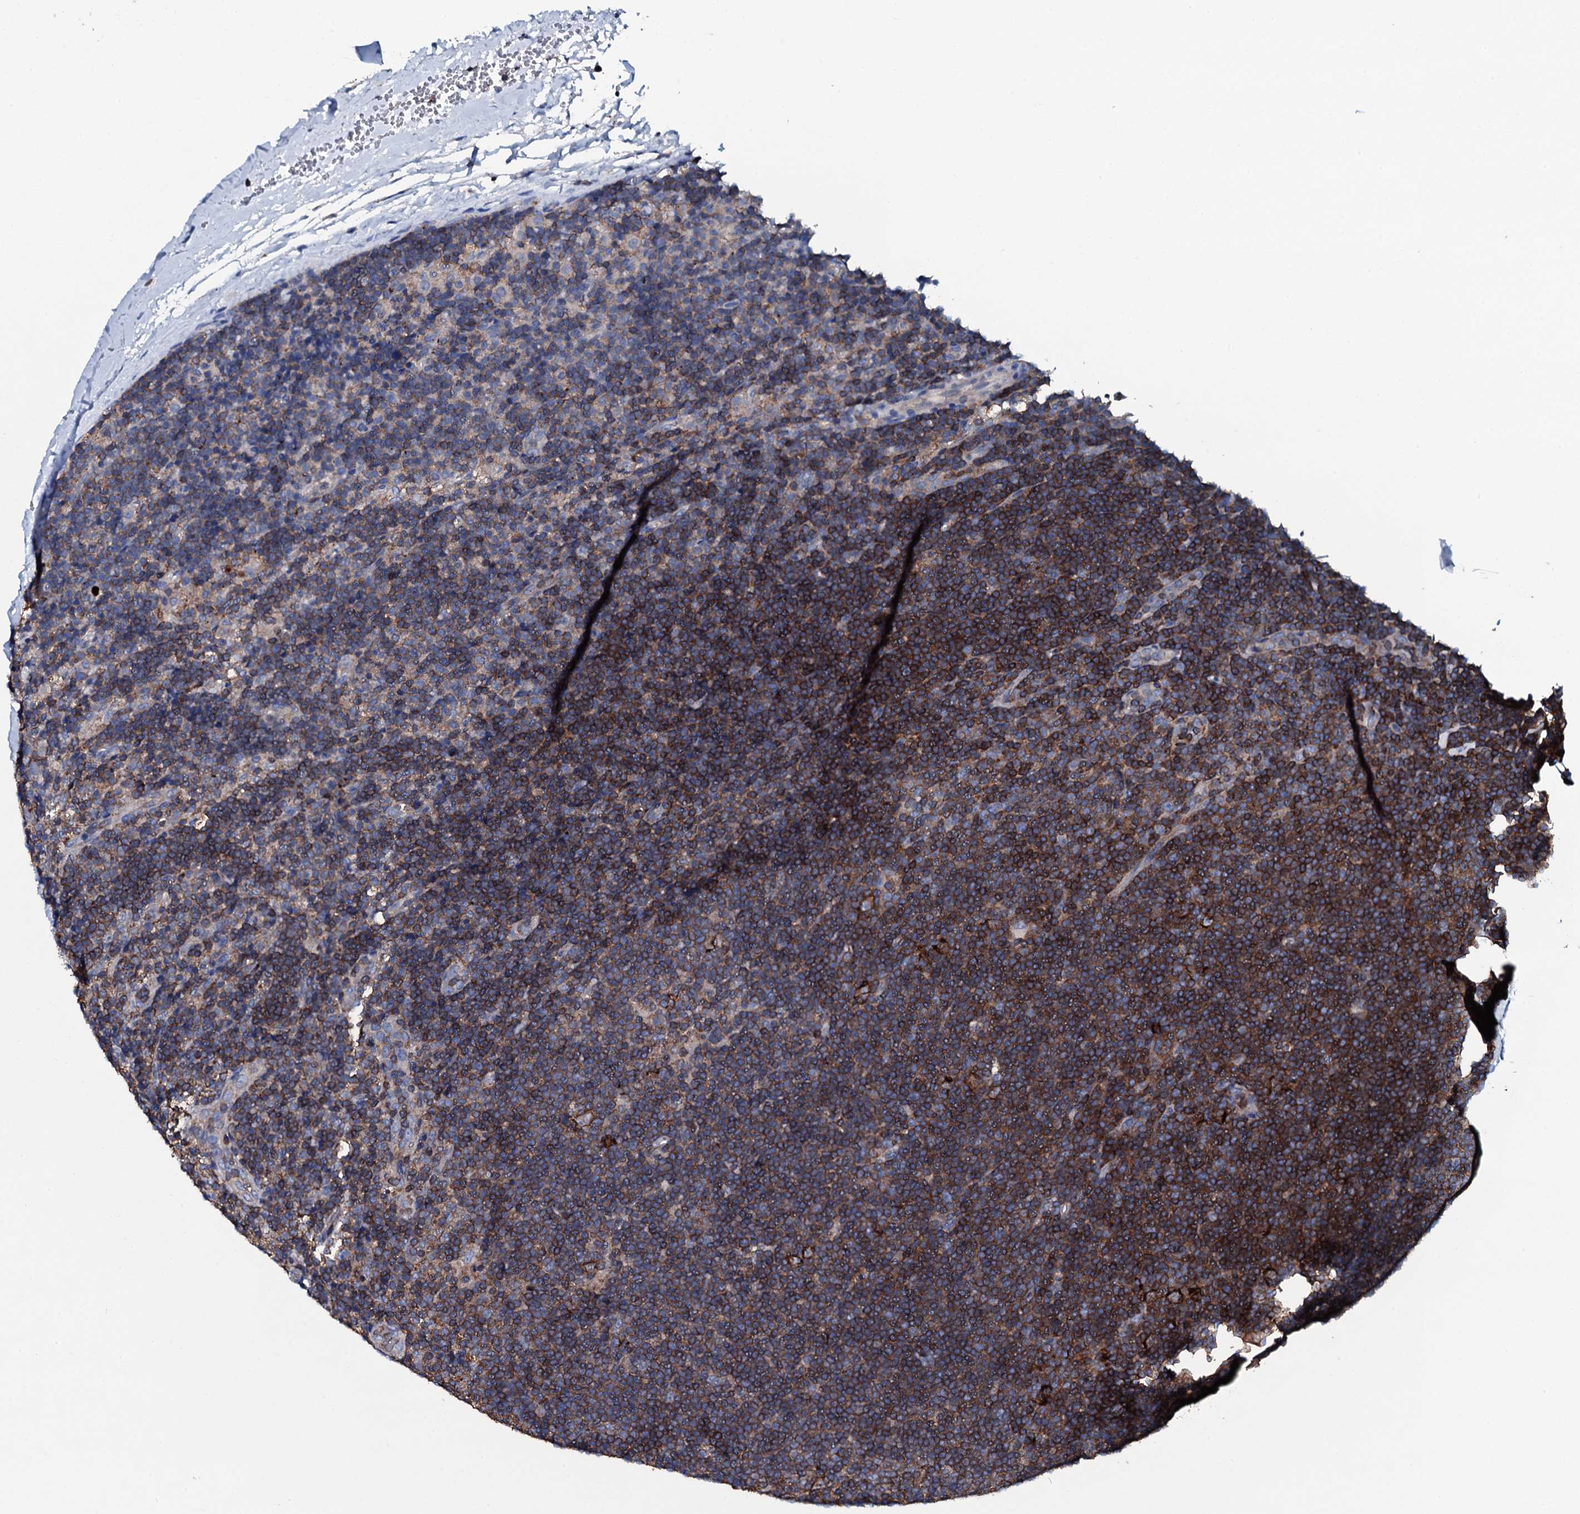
{"staining": {"intensity": "negative", "quantity": "none", "location": "none"}, "tissue": "lymphoma", "cell_type": "Tumor cells", "image_type": "cancer", "snomed": [{"axis": "morphology", "description": "Hodgkin's disease, NOS"}, {"axis": "topography", "description": "Lymph node"}], "caption": "Tumor cells show no significant expression in Hodgkin's disease.", "gene": "MS4A4E", "patient": {"sex": "female", "age": 57}}